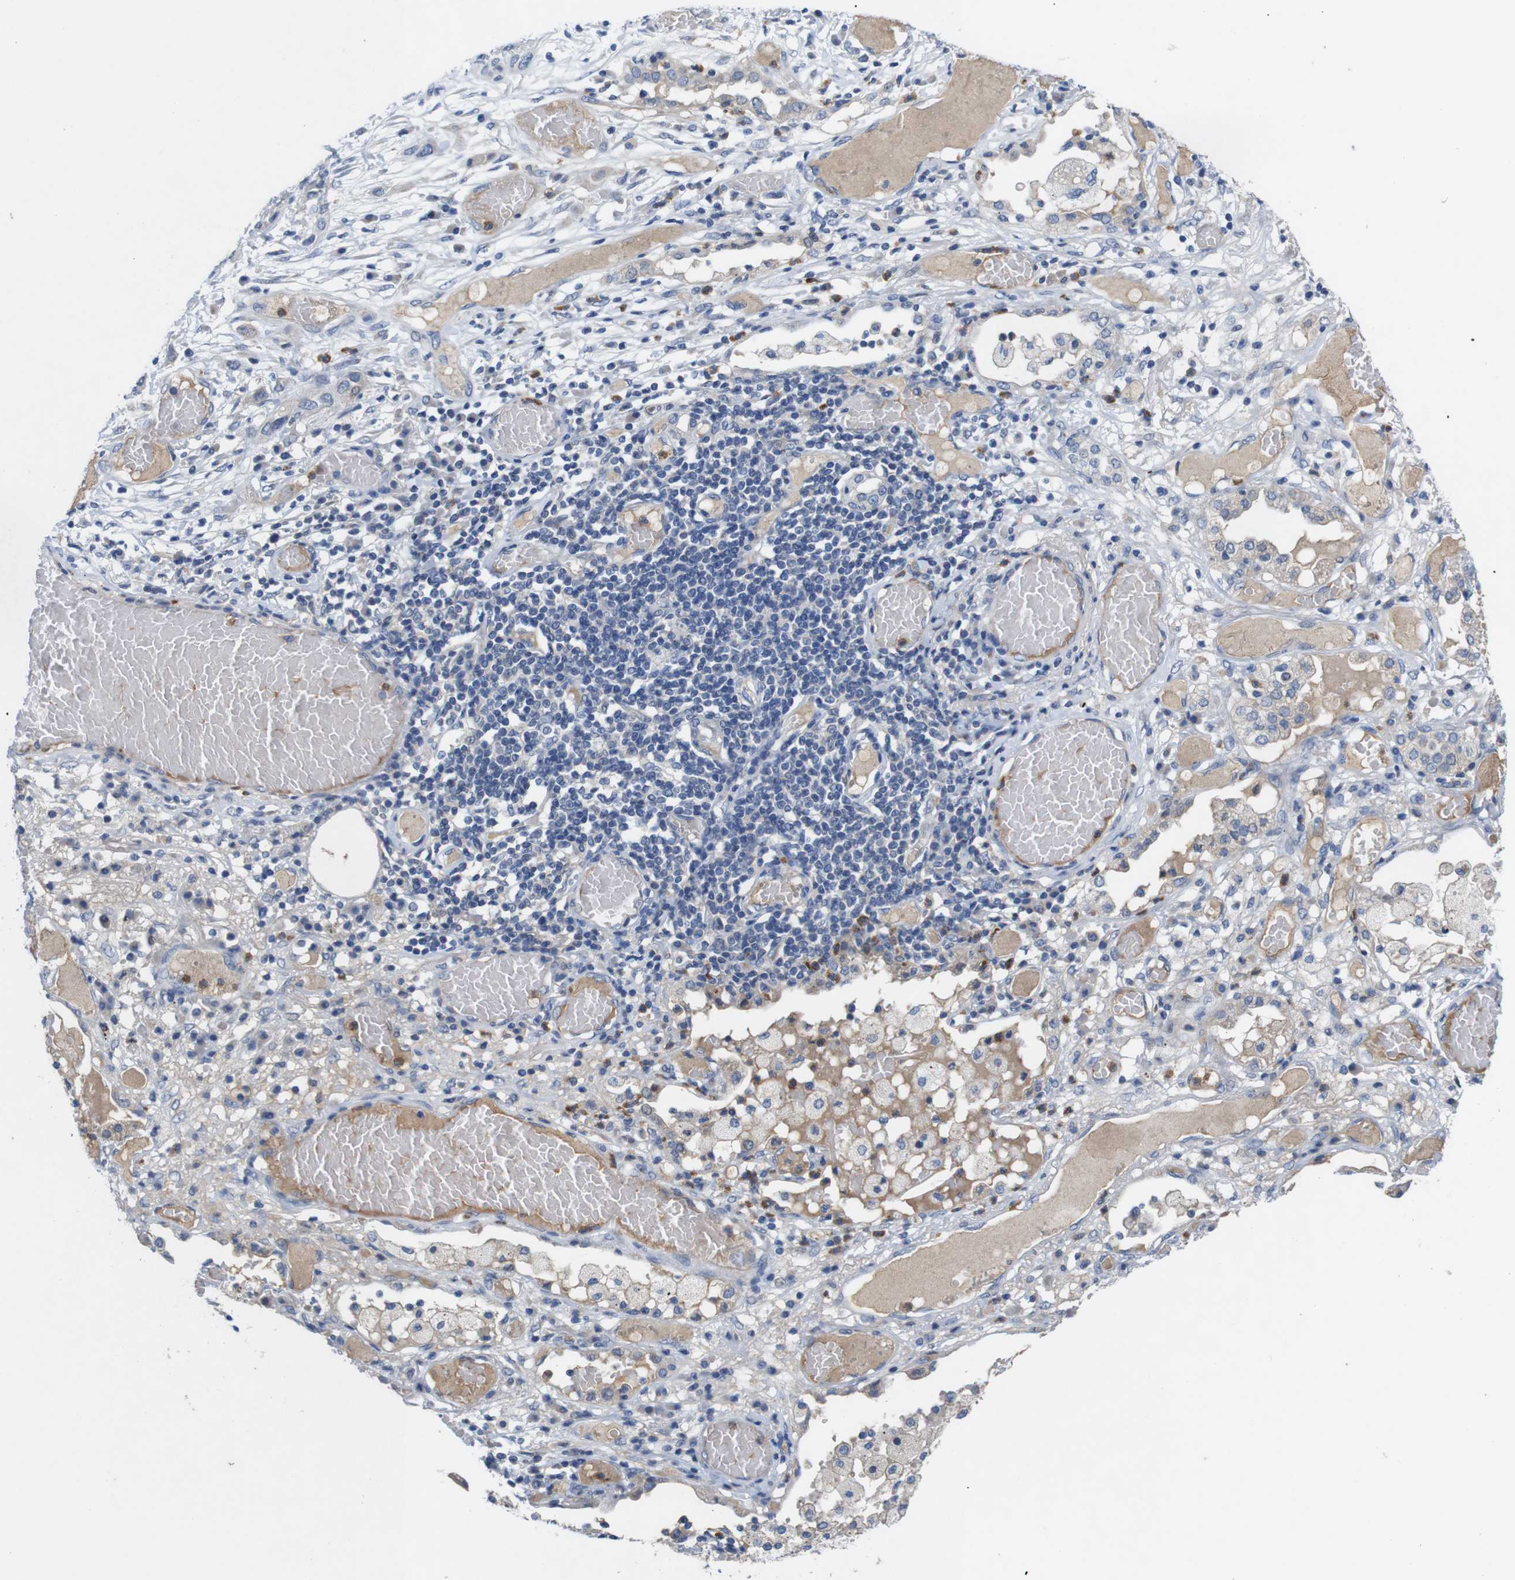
{"staining": {"intensity": "moderate", "quantity": "25%-75%", "location": "cytoplasmic/membranous"}, "tissue": "lung cancer", "cell_type": "Tumor cells", "image_type": "cancer", "snomed": [{"axis": "morphology", "description": "Squamous cell carcinoma, NOS"}, {"axis": "topography", "description": "Lung"}], "caption": "IHC (DAB (3,3'-diaminobenzidine)) staining of human lung cancer (squamous cell carcinoma) displays moderate cytoplasmic/membranous protein staining in approximately 25%-75% of tumor cells.", "gene": "C1RL", "patient": {"sex": "male", "age": 71}}